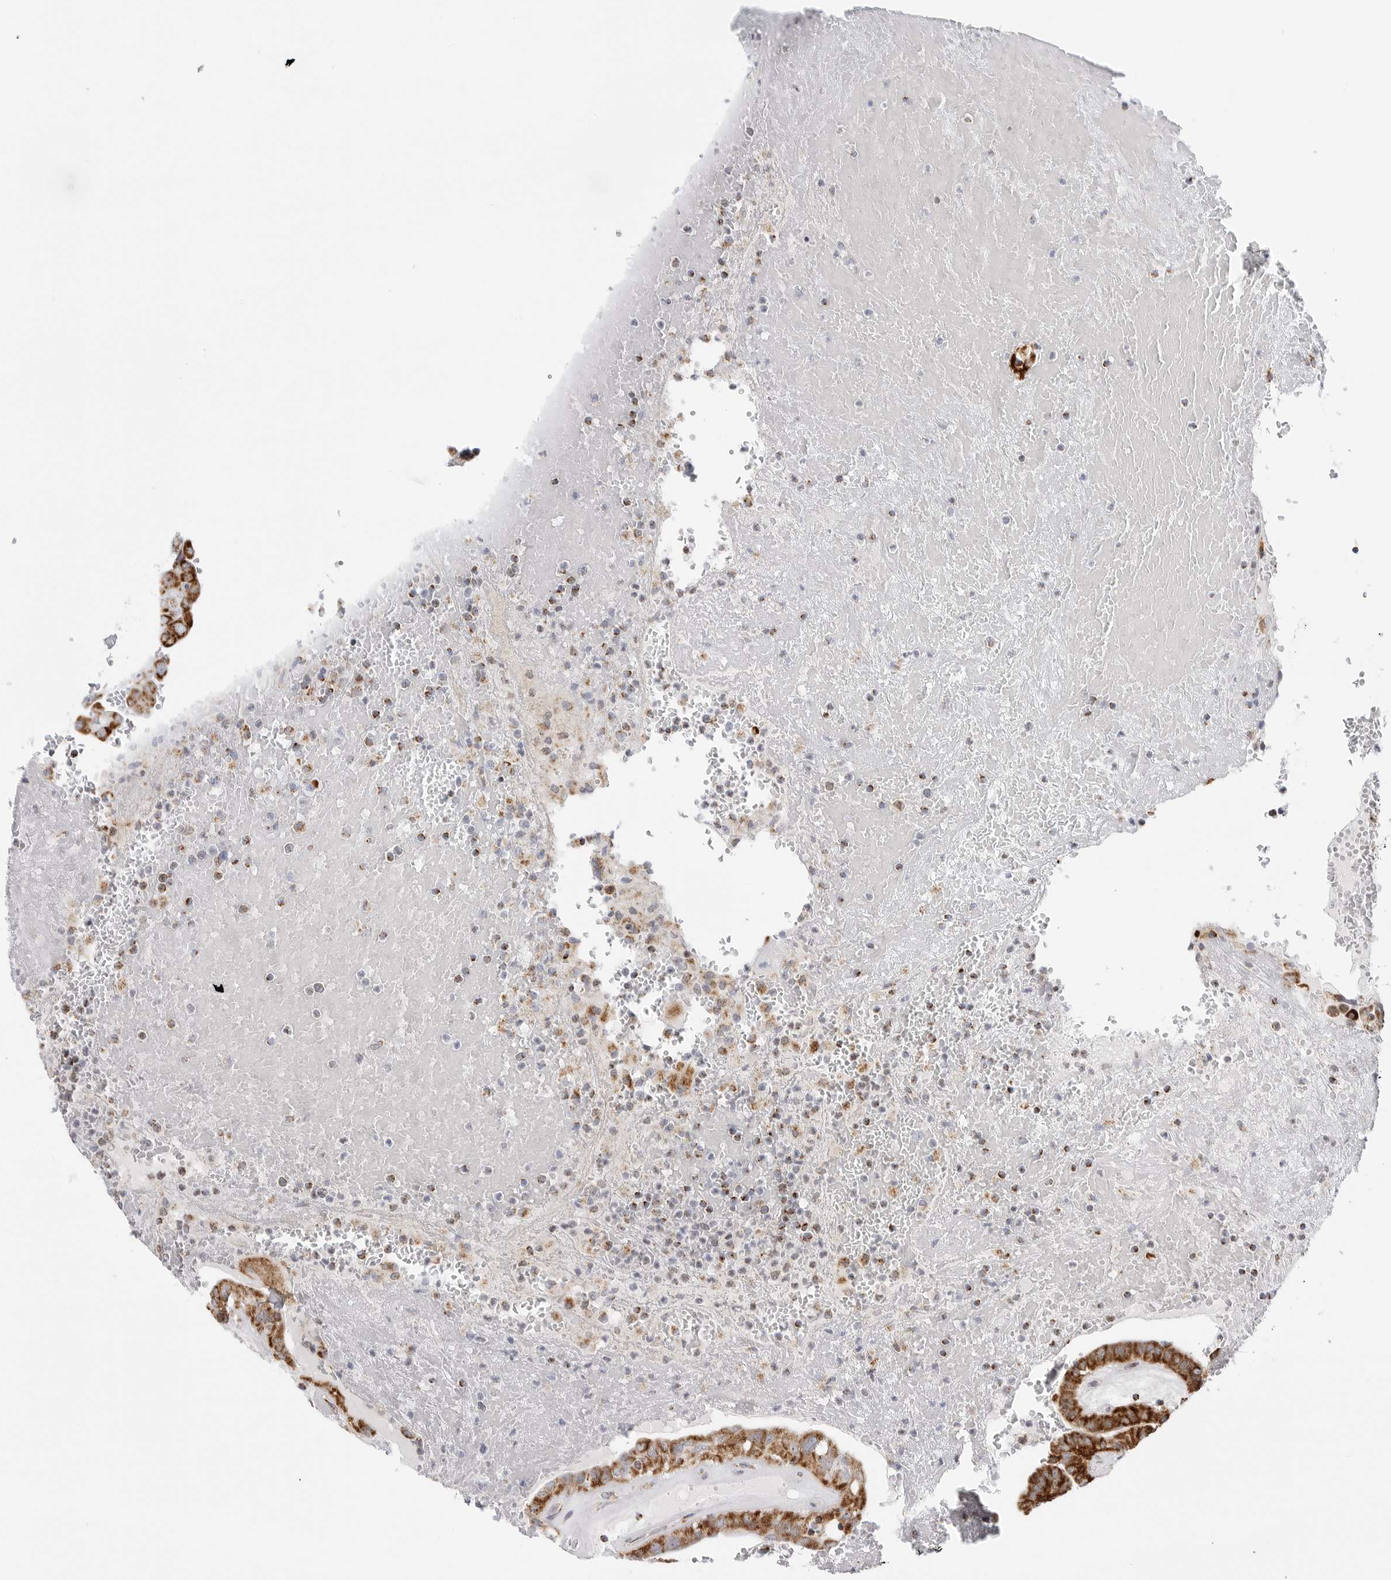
{"staining": {"intensity": "strong", "quantity": ">75%", "location": "cytoplasmic/membranous"}, "tissue": "thyroid cancer", "cell_type": "Tumor cells", "image_type": "cancer", "snomed": [{"axis": "morphology", "description": "Papillary adenocarcinoma, NOS"}, {"axis": "topography", "description": "Thyroid gland"}], "caption": "Immunohistochemistry micrograph of neoplastic tissue: thyroid papillary adenocarcinoma stained using immunohistochemistry (IHC) exhibits high levels of strong protein expression localized specifically in the cytoplasmic/membranous of tumor cells, appearing as a cytoplasmic/membranous brown color.", "gene": "ATP5IF1", "patient": {"sex": "male", "age": 77}}